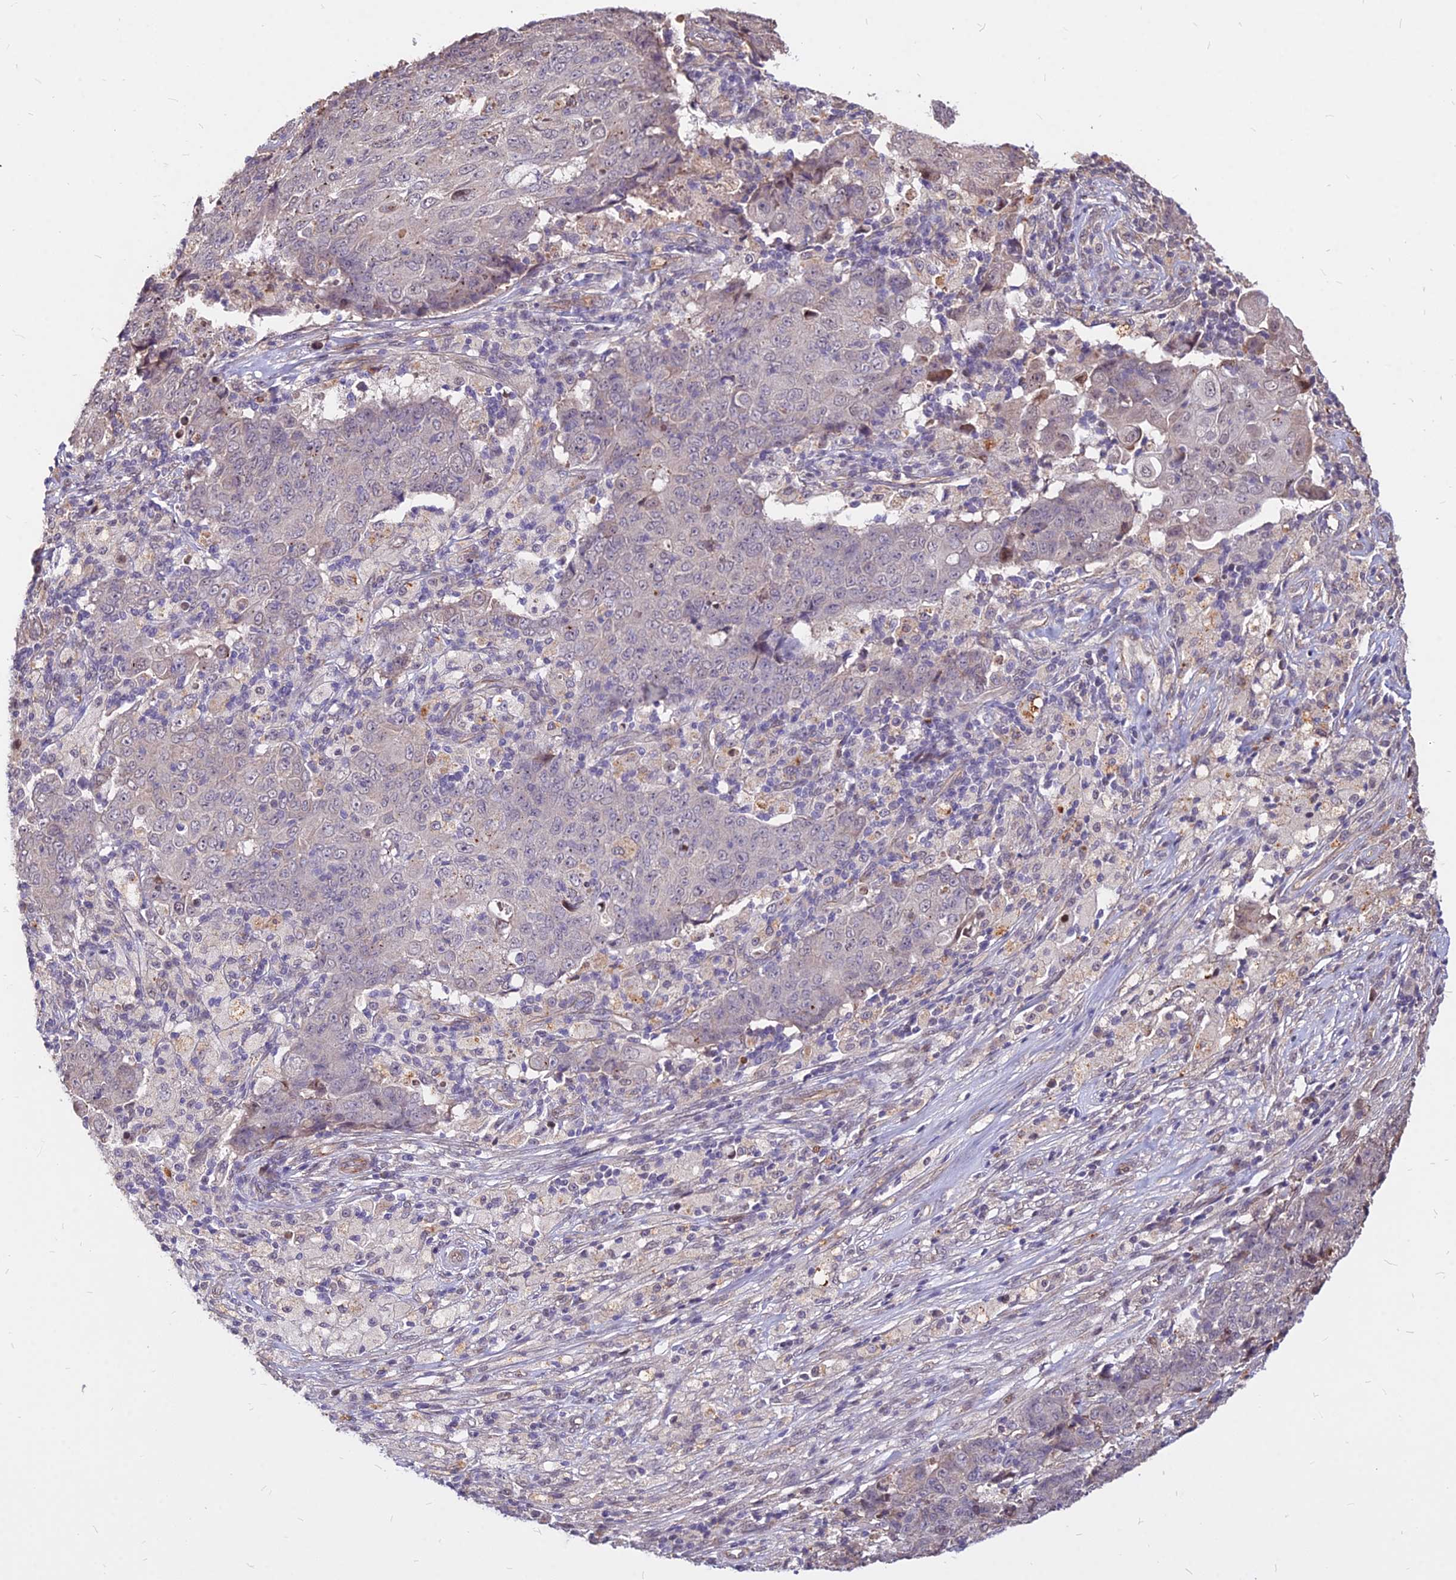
{"staining": {"intensity": "negative", "quantity": "none", "location": "none"}, "tissue": "ovarian cancer", "cell_type": "Tumor cells", "image_type": "cancer", "snomed": [{"axis": "morphology", "description": "Carcinoma, endometroid"}, {"axis": "topography", "description": "Ovary"}], "caption": "Immunohistochemical staining of human ovarian endometroid carcinoma reveals no significant staining in tumor cells. Nuclei are stained in blue.", "gene": "C11orf68", "patient": {"sex": "female", "age": 42}}